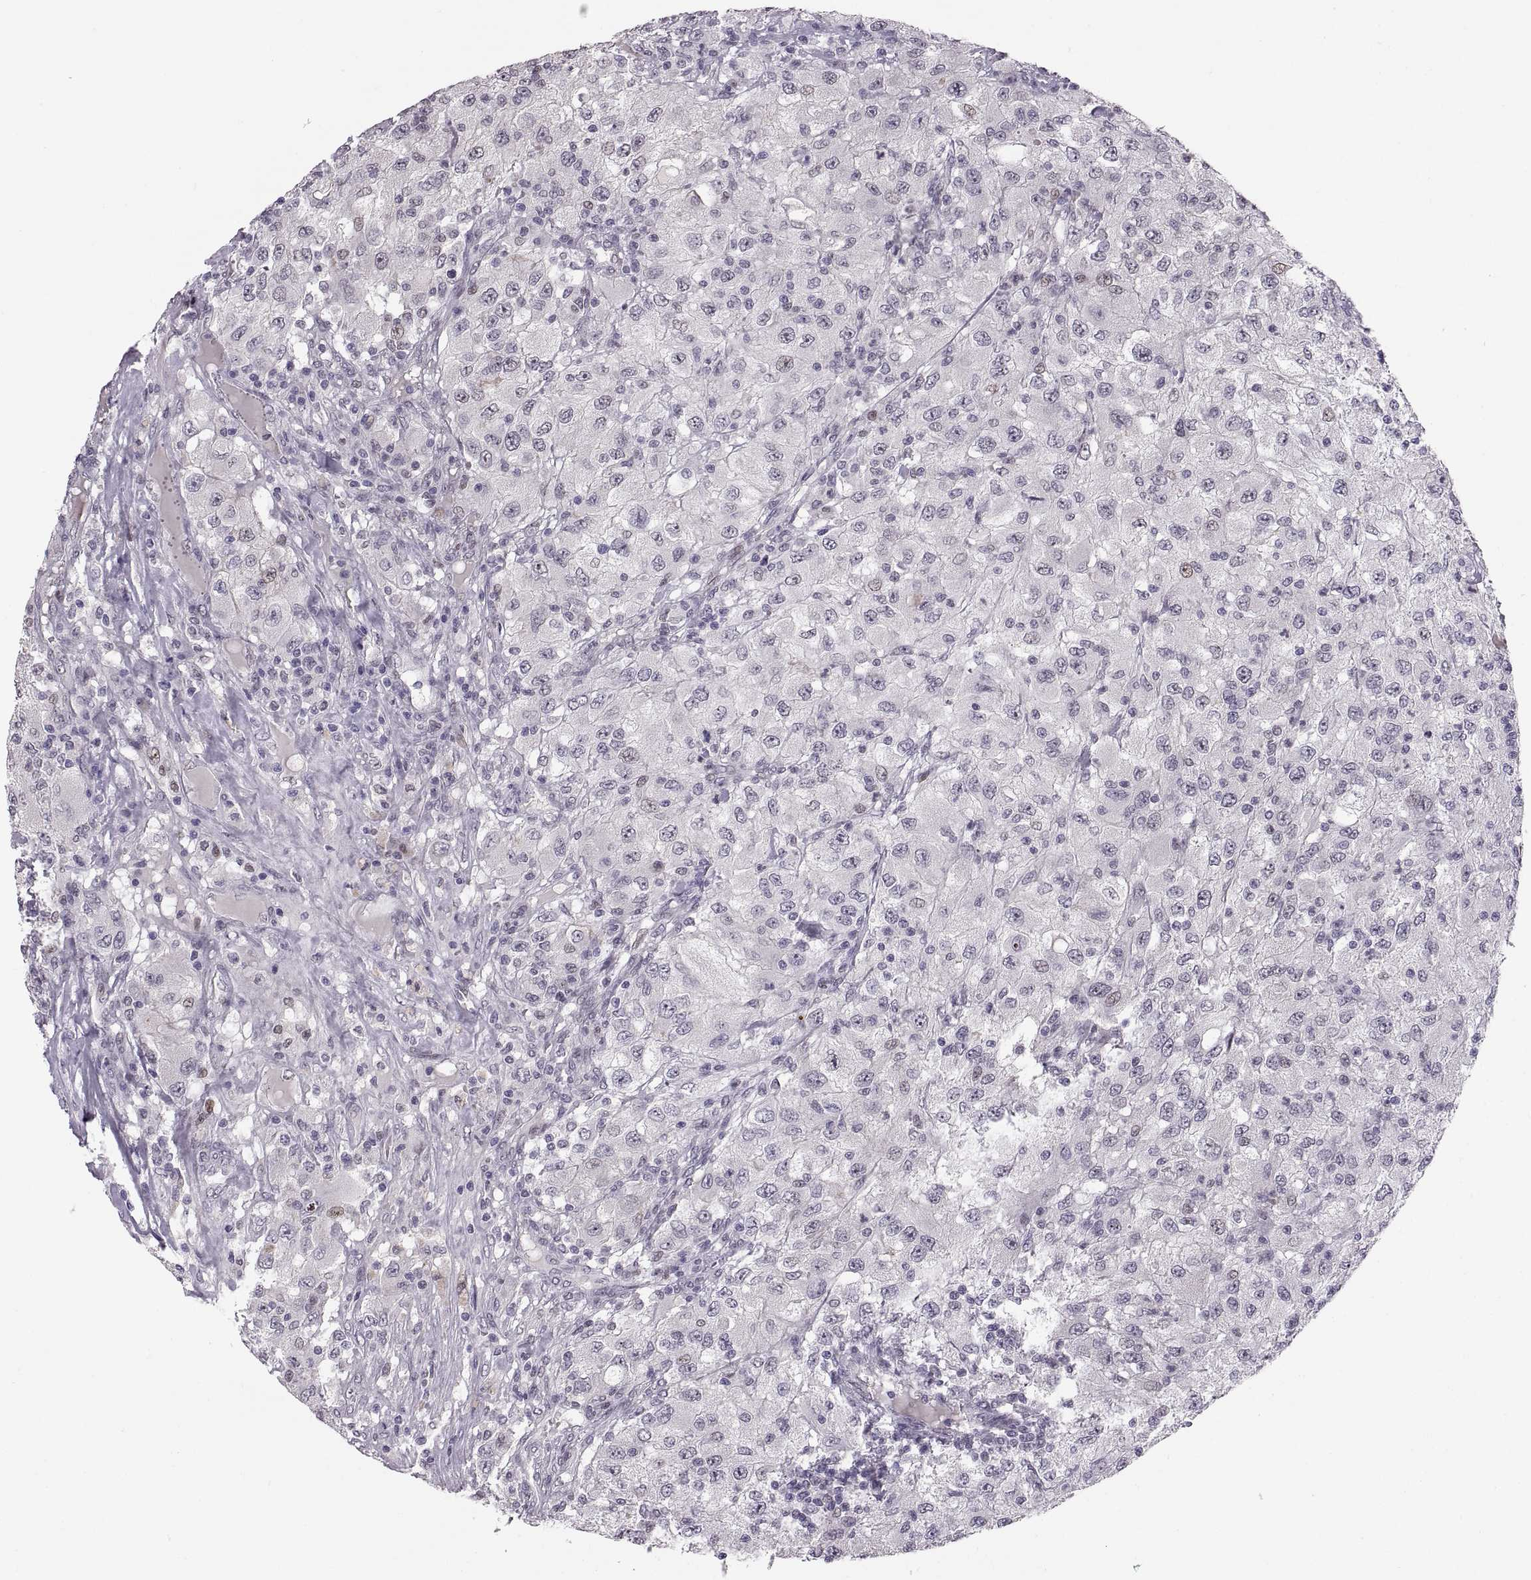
{"staining": {"intensity": "negative", "quantity": "none", "location": "none"}, "tissue": "renal cancer", "cell_type": "Tumor cells", "image_type": "cancer", "snomed": [{"axis": "morphology", "description": "Adenocarcinoma, NOS"}, {"axis": "topography", "description": "Kidney"}], "caption": "Protein analysis of adenocarcinoma (renal) exhibits no significant positivity in tumor cells.", "gene": "SNAI1", "patient": {"sex": "female", "age": 67}}